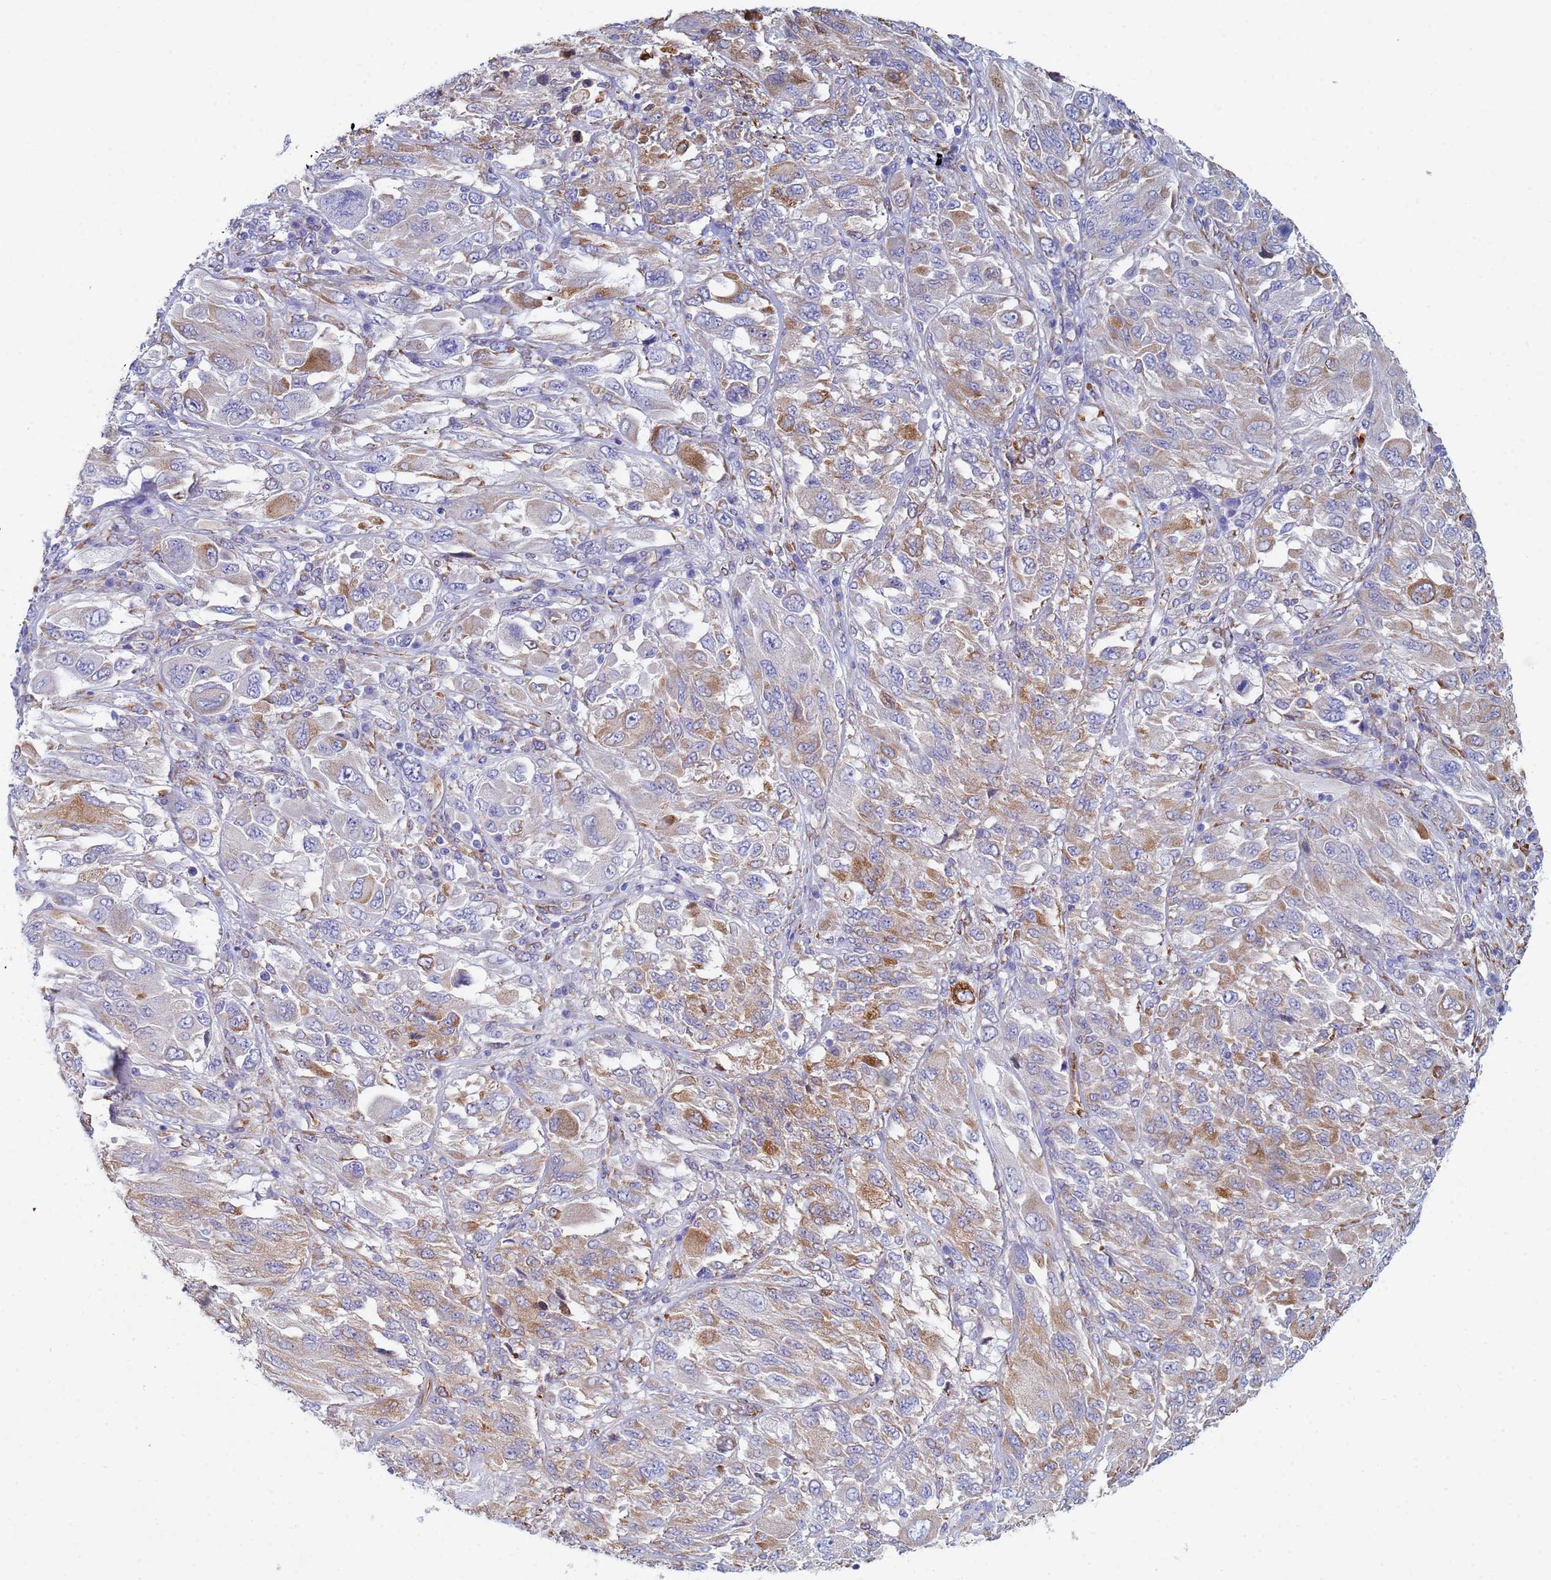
{"staining": {"intensity": "moderate", "quantity": "<25%", "location": "cytoplasmic/membranous"}, "tissue": "melanoma", "cell_type": "Tumor cells", "image_type": "cancer", "snomed": [{"axis": "morphology", "description": "Malignant melanoma, NOS"}, {"axis": "topography", "description": "Skin"}], "caption": "IHC (DAB (3,3'-diaminobenzidine)) staining of human malignant melanoma exhibits moderate cytoplasmic/membranous protein positivity in approximately <25% of tumor cells.", "gene": "GDAP2", "patient": {"sex": "female", "age": 91}}